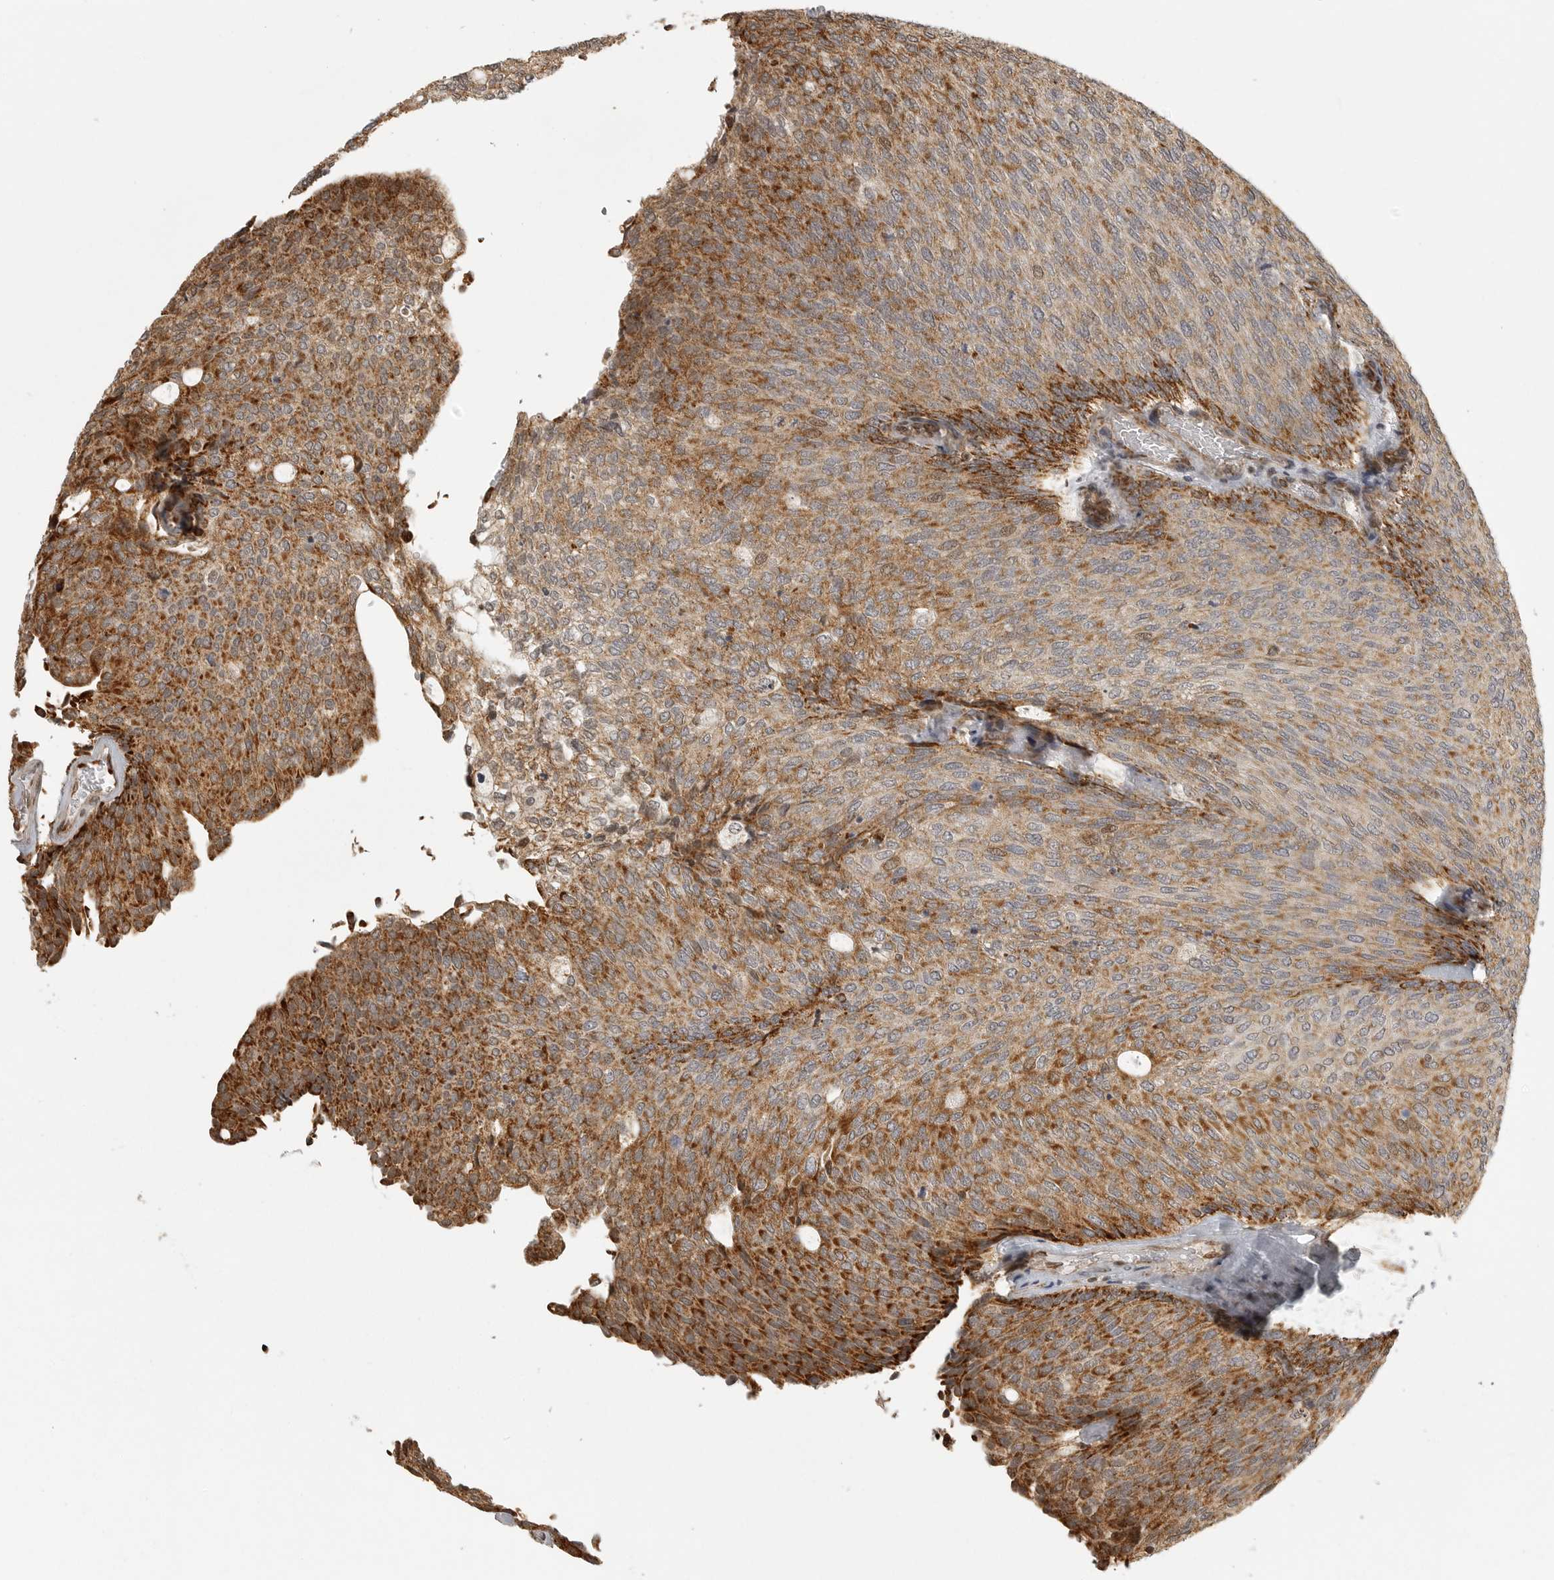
{"staining": {"intensity": "moderate", "quantity": ">75%", "location": "cytoplasmic/membranous"}, "tissue": "urothelial cancer", "cell_type": "Tumor cells", "image_type": "cancer", "snomed": [{"axis": "morphology", "description": "Urothelial carcinoma, Low grade"}, {"axis": "topography", "description": "Urinary bladder"}], "caption": "Immunohistochemistry (IHC) histopathology image of neoplastic tissue: urothelial cancer stained using immunohistochemistry (IHC) reveals medium levels of moderate protein expression localized specifically in the cytoplasmic/membranous of tumor cells, appearing as a cytoplasmic/membranous brown color.", "gene": "NARS2", "patient": {"sex": "female", "age": 79}}